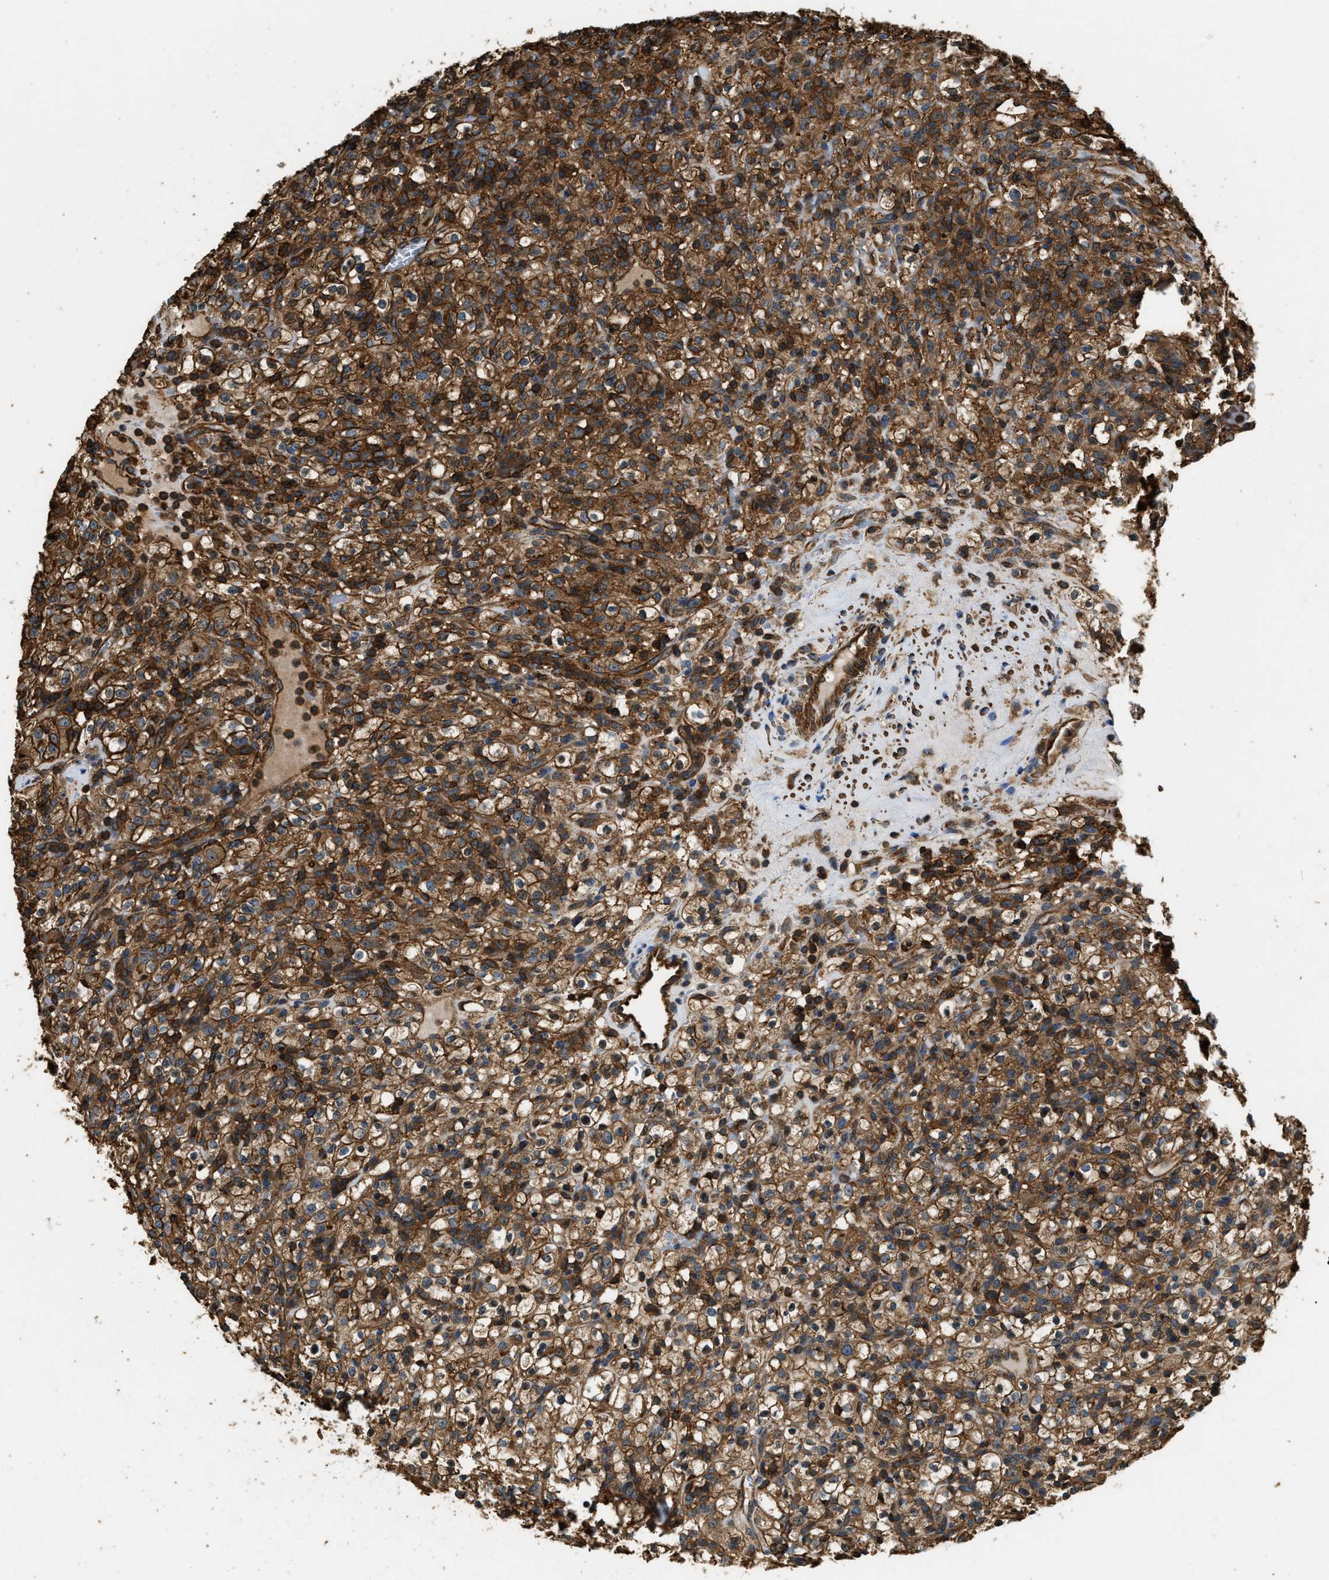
{"staining": {"intensity": "strong", "quantity": ">75%", "location": "cytoplasmic/membranous"}, "tissue": "renal cancer", "cell_type": "Tumor cells", "image_type": "cancer", "snomed": [{"axis": "morphology", "description": "Normal tissue, NOS"}, {"axis": "morphology", "description": "Adenocarcinoma, NOS"}, {"axis": "topography", "description": "Kidney"}], "caption": "Protein expression analysis of renal cancer reveals strong cytoplasmic/membranous expression in approximately >75% of tumor cells.", "gene": "YARS1", "patient": {"sex": "female", "age": 72}}